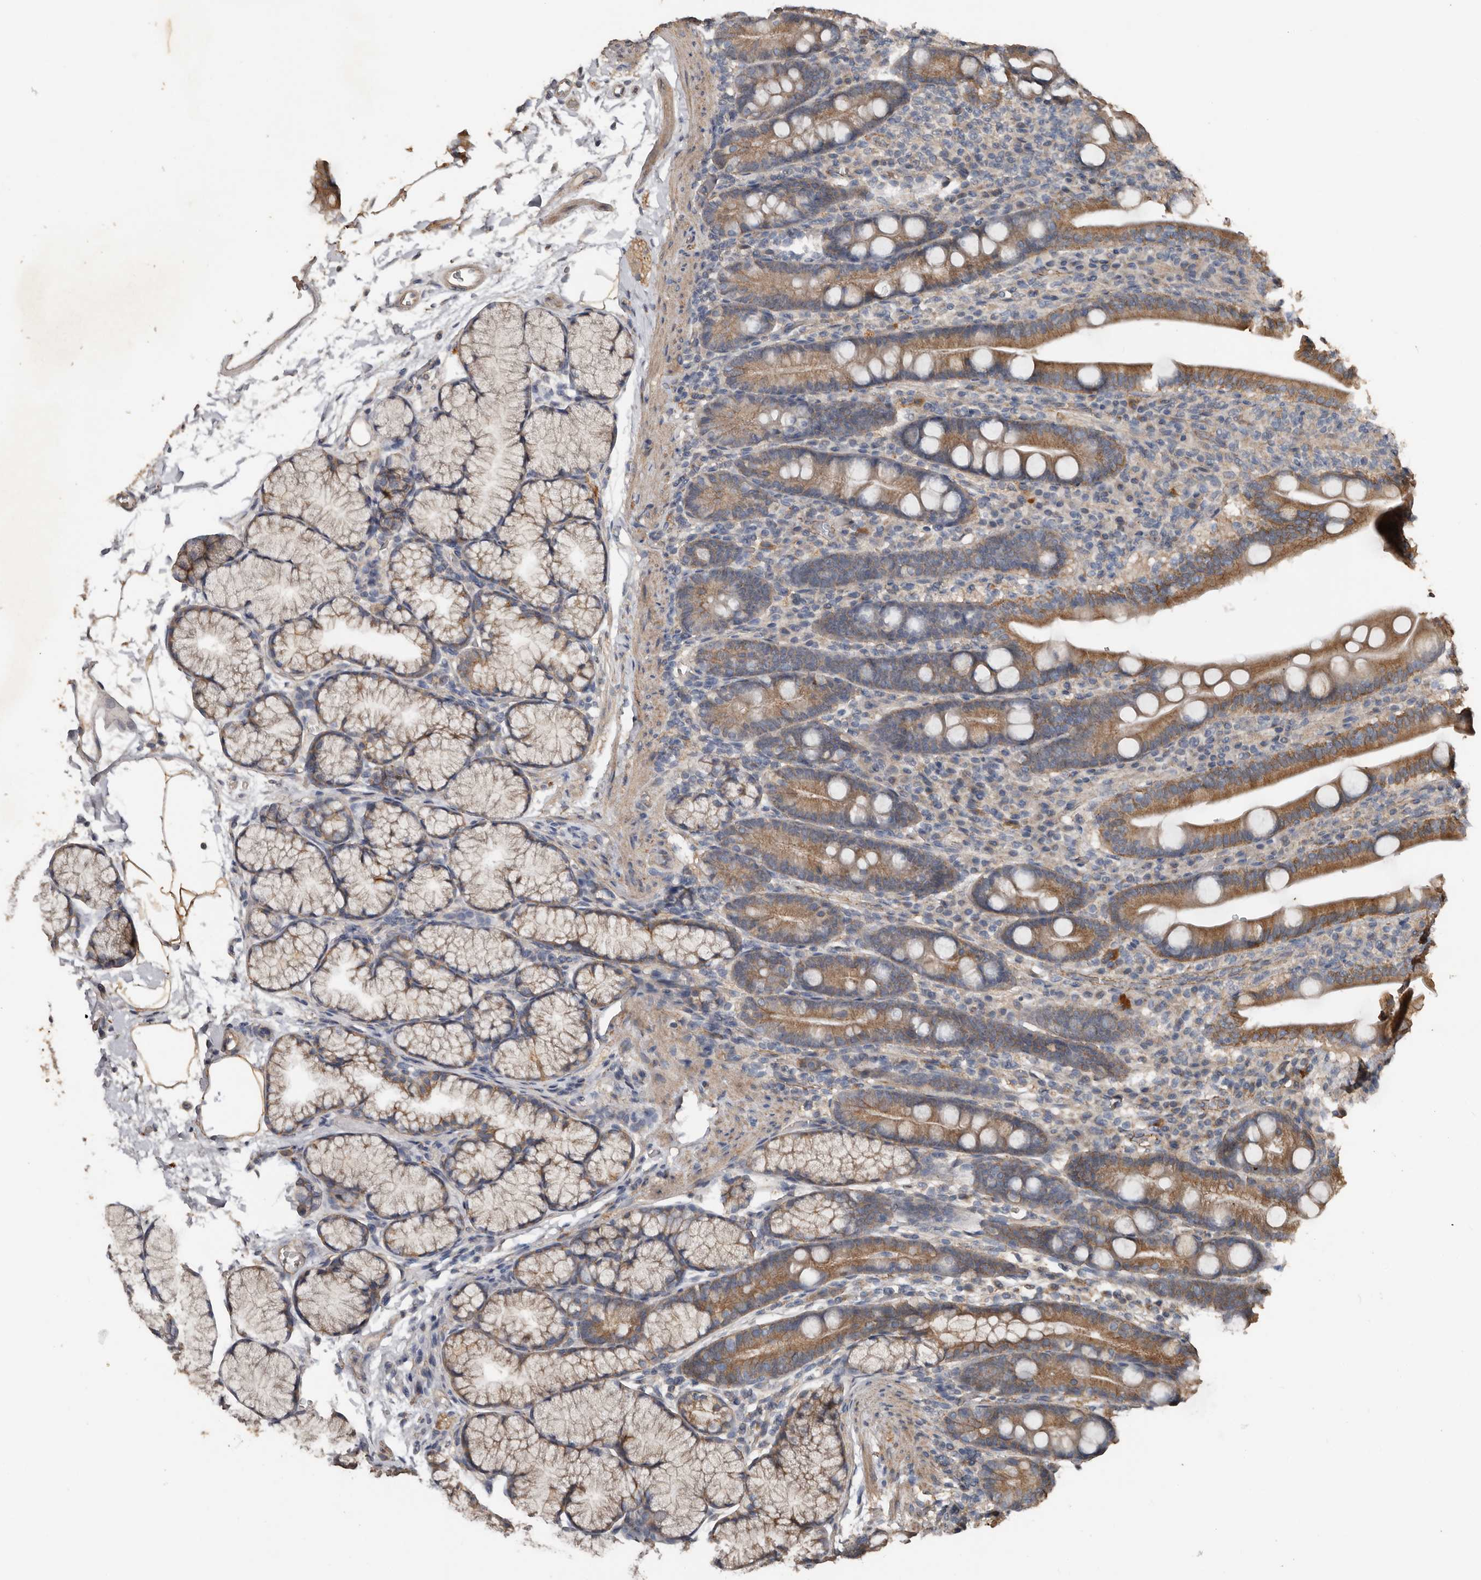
{"staining": {"intensity": "moderate", "quantity": ">75%", "location": "cytoplasmic/membranous"}, "tissue": "duodenum", "cell_type": "Glandular cells", "image_type": "normal", "snomed": [{"axis": "morphology", "description": "Normal tissue, NOS"}, {"axis": "topography", "description": "Duodenum"}], "caption": "Duodenum was stained to show a protein in brown. There is medium levels of moderate cytoplasmic/membranous staining in approximately >75% of glandular cells.", "gene": "HYAL4", "patient": {"sex": "male", "age": 35}}